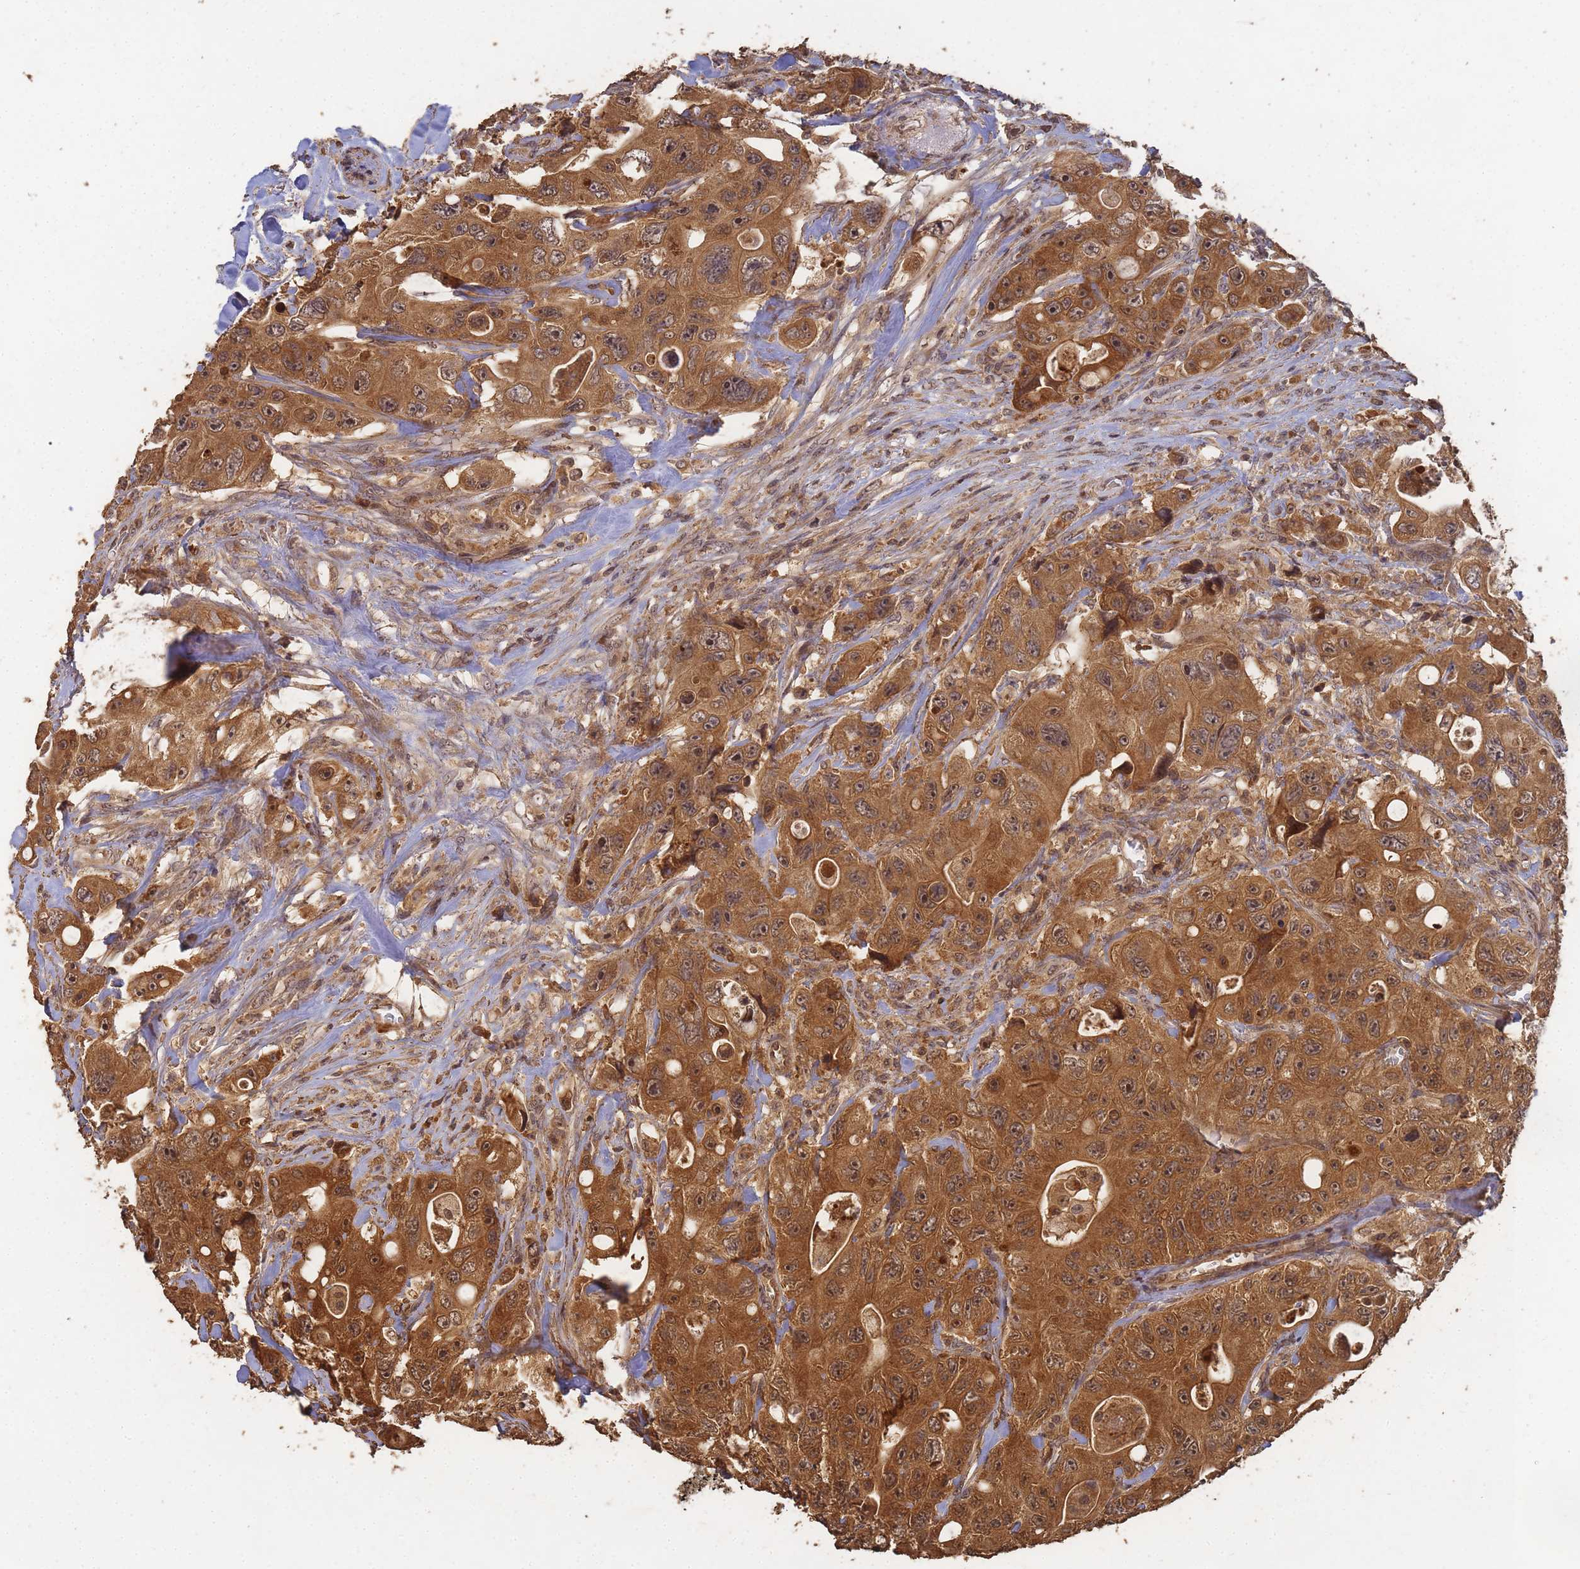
{"staining": {"intensity": "strong", "quantity": ">75%", "location": "cytoplasmic/membranous,nuclear"}, "tissue": "colorectal cancer", "cell_type": "Tumor cells", "image_type": "cancer", "snomed": [{"axis": "morphology", "description": "Adenocarcinoma, NOS"}, {"axis": "topography", "description": "Colon"}], "caption": "Strong cytoplasmic/membranous and nuclear protein expression is appreciated in approximately >75% of tumor cells in colorectal cancer (adenocarcinoma).", "gene": "ALKBH1", "patient": {"sex": "female", "age": 46}}